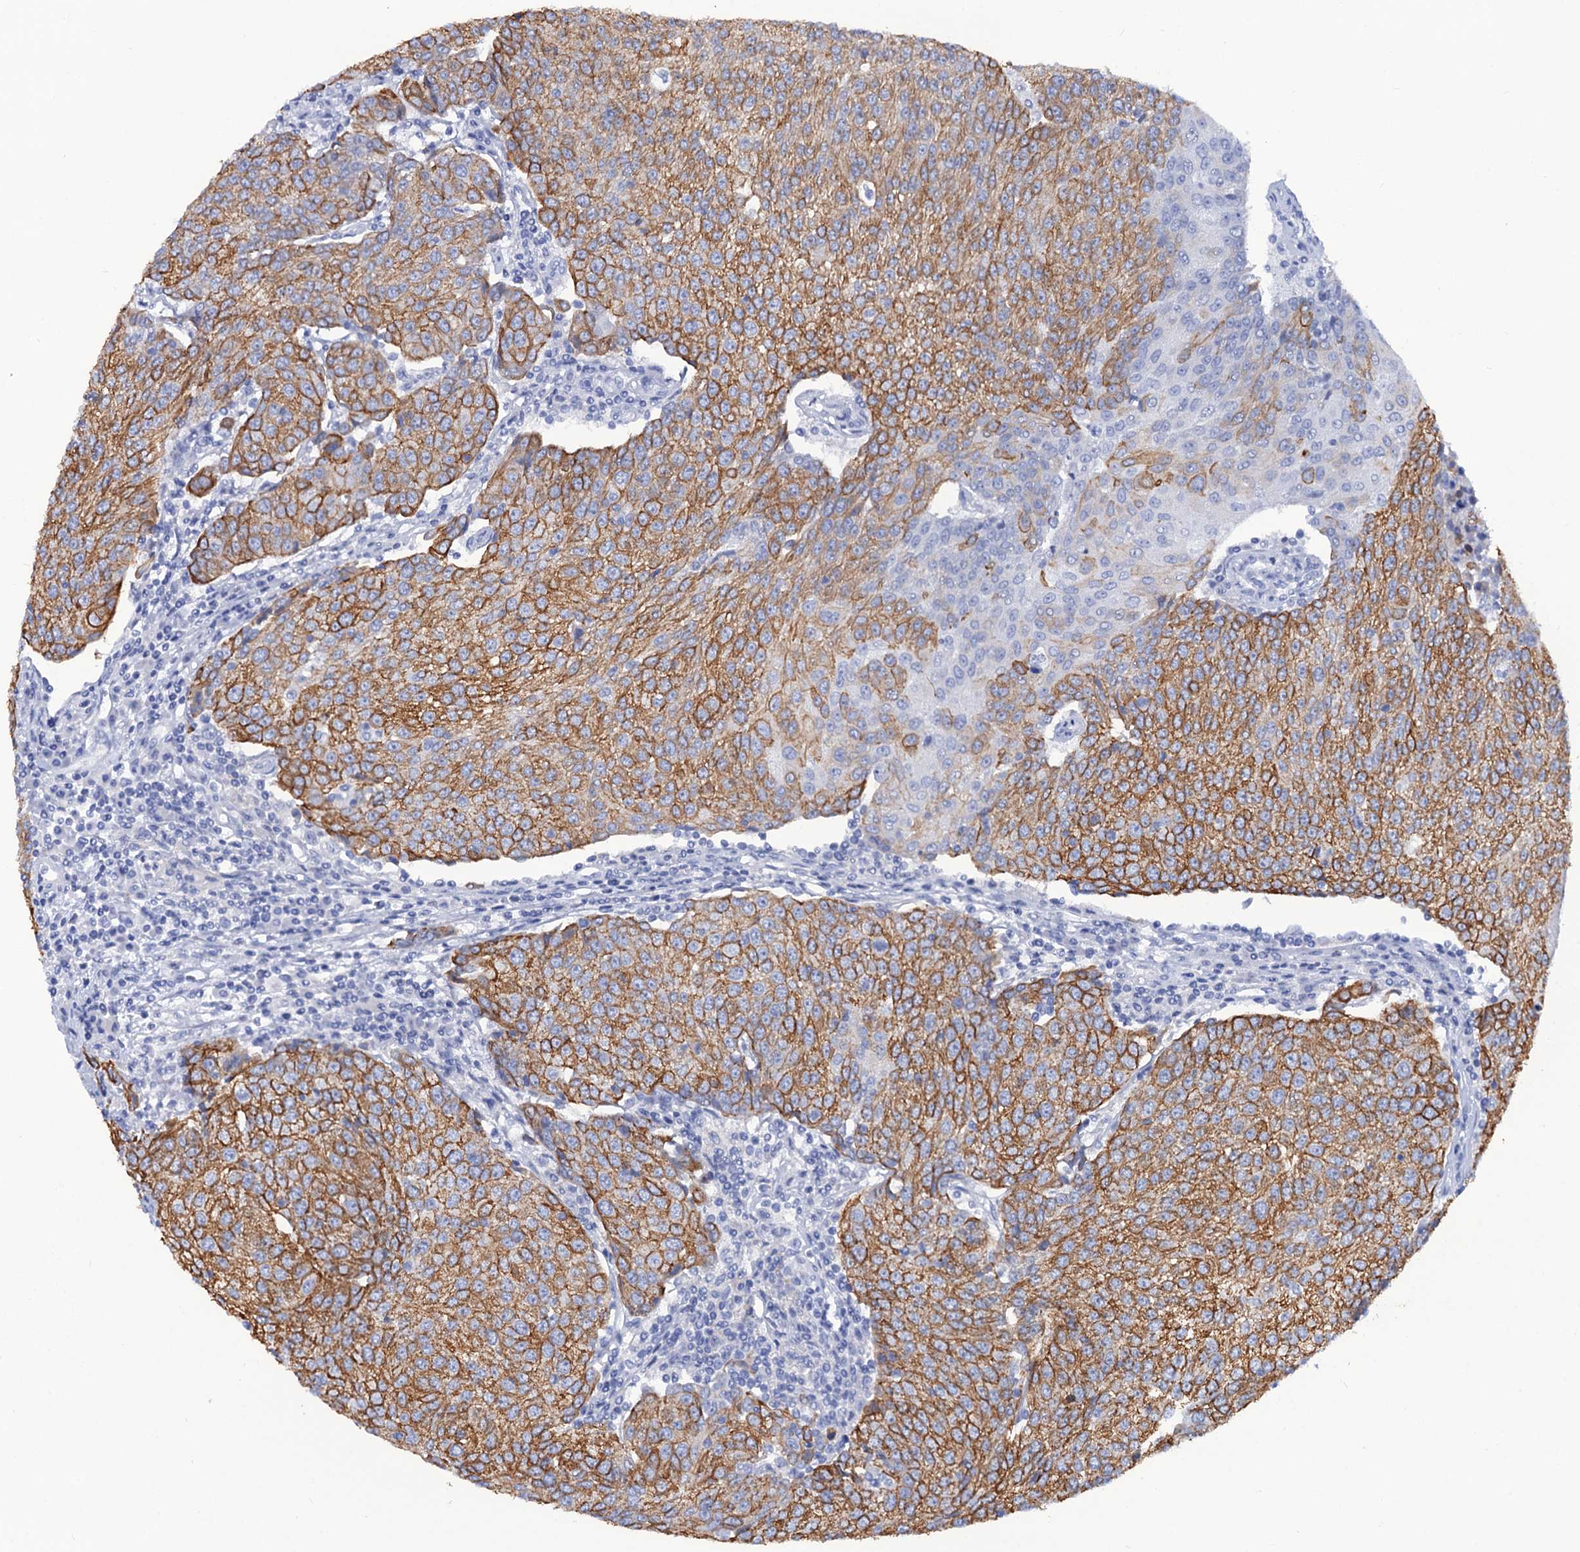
{"staining": {"intensity": "moderate", "quantity": ">75%", "location": "cytoplasmic/membranous"}, "tissue": "urothelial cancer", "cell_type": "Tumor cells", "image_type": "cancer", "snomed": [{"axis": "morphology", "description": "Urothelial carcinoma, High grade"}, {"axis": "topography", "description": "Urinary bladder"}], "caption": "DAB immunohistochemical staining of urothelial cancer reveals moderate cytoplasmic/membranous protein expression in about >75% of tumor cells. (DAB (3,3'-diaminobenzidine) = brown stain, brightfield microscopy at high magnification).", "gene": "RAB3IP", "patient": {"sex": "female", "age": 85}}